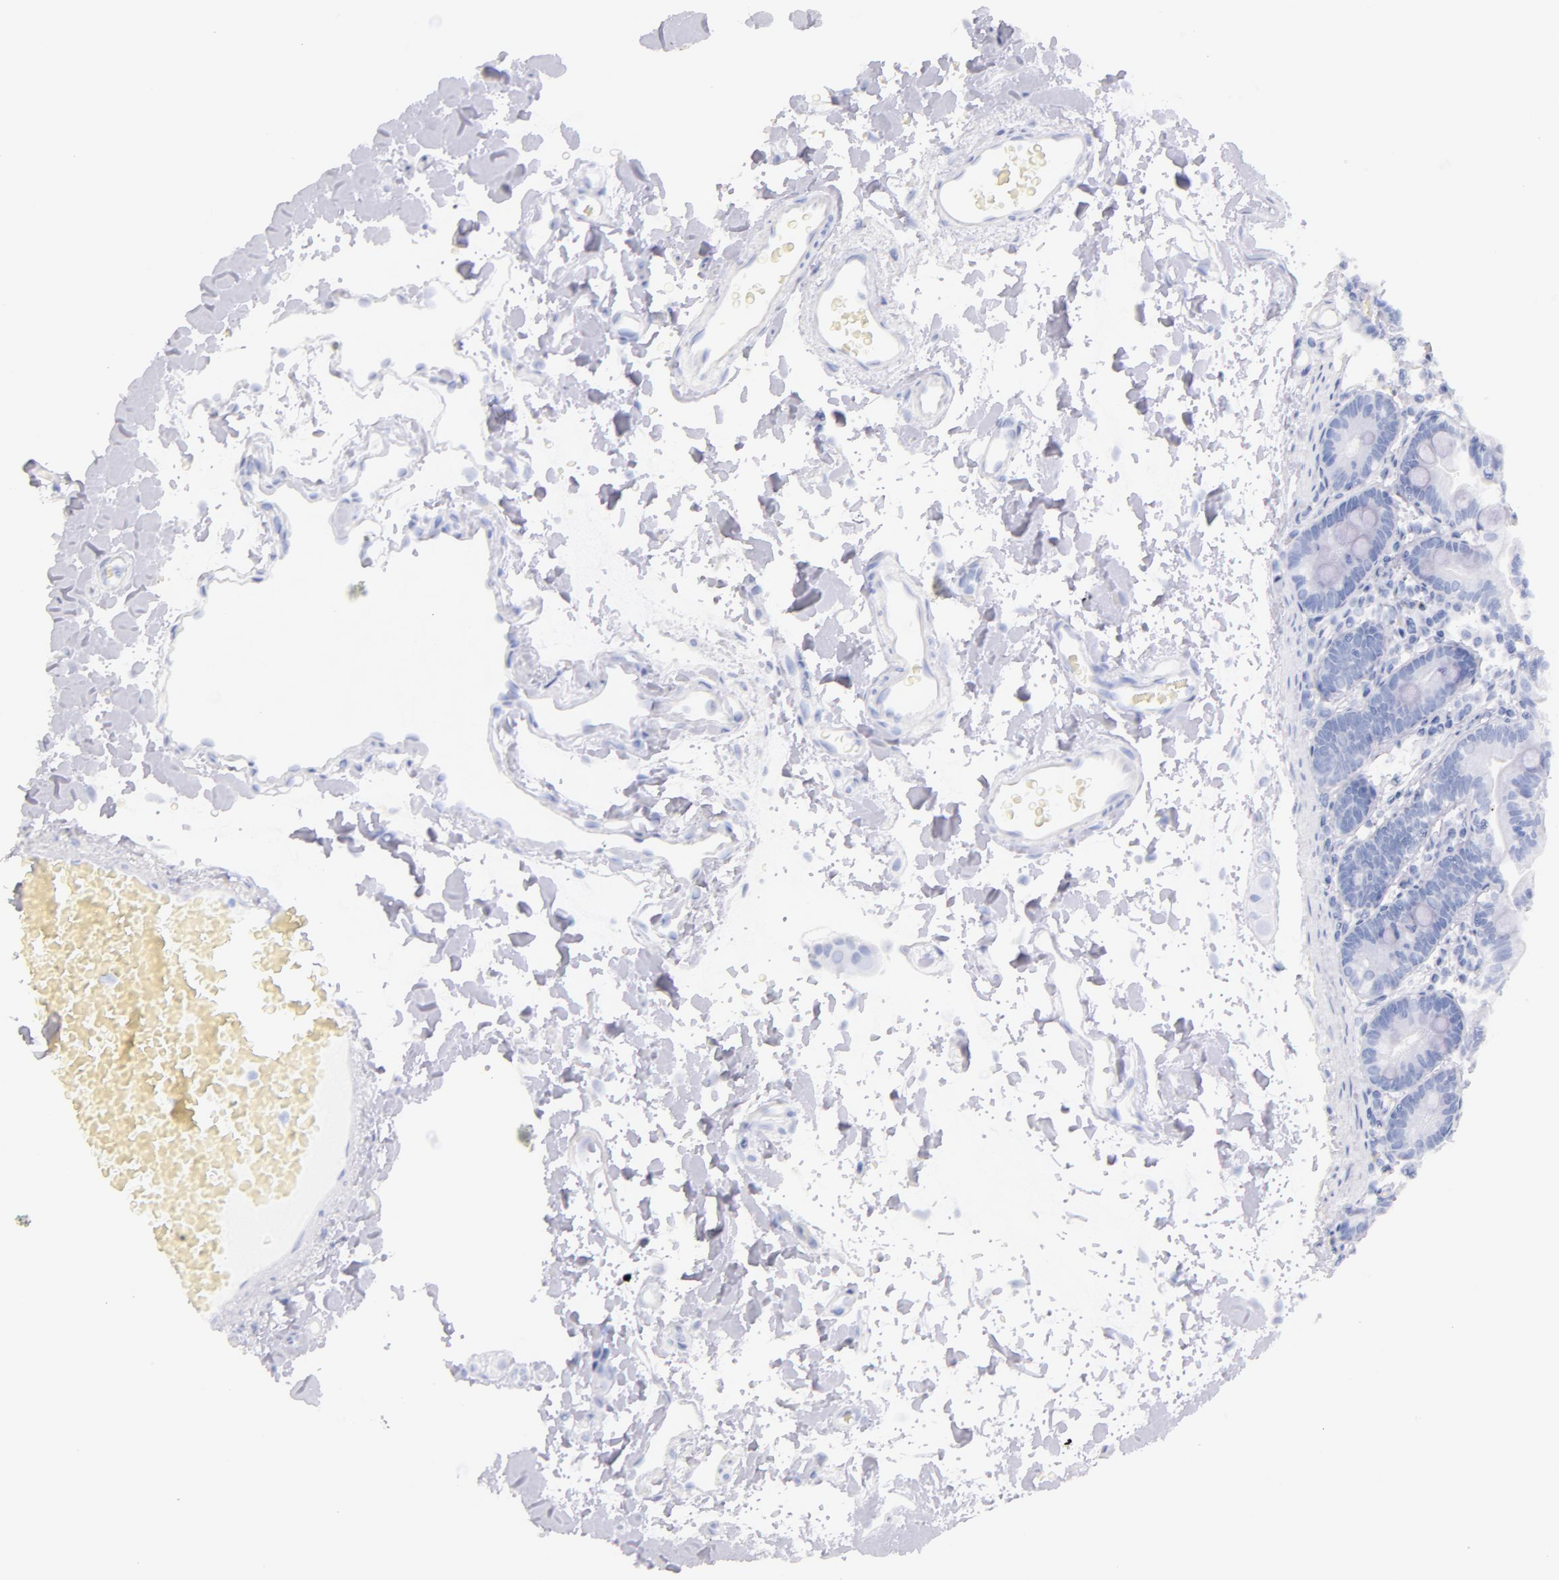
{"staining": {"intensity": "negative", "quantity": "none", "location": "none"}, "tissue": "duodenum", "cell_type": "Glandular cells", "image_type": "normal", "snomed": [{"axis": "morphology", "description": "Normal tissue, NOS"}, {"axis": "topography", "description": "Duodenum"}], "caption": "High magnification brightfield microscopy of normal duodenum stained with DAB (brown) and counterstained with hematoxylin (blue): glandular cells show no significant positivity.", "gene": "CD44", "patient": {"sex": "male", "age": 70}}